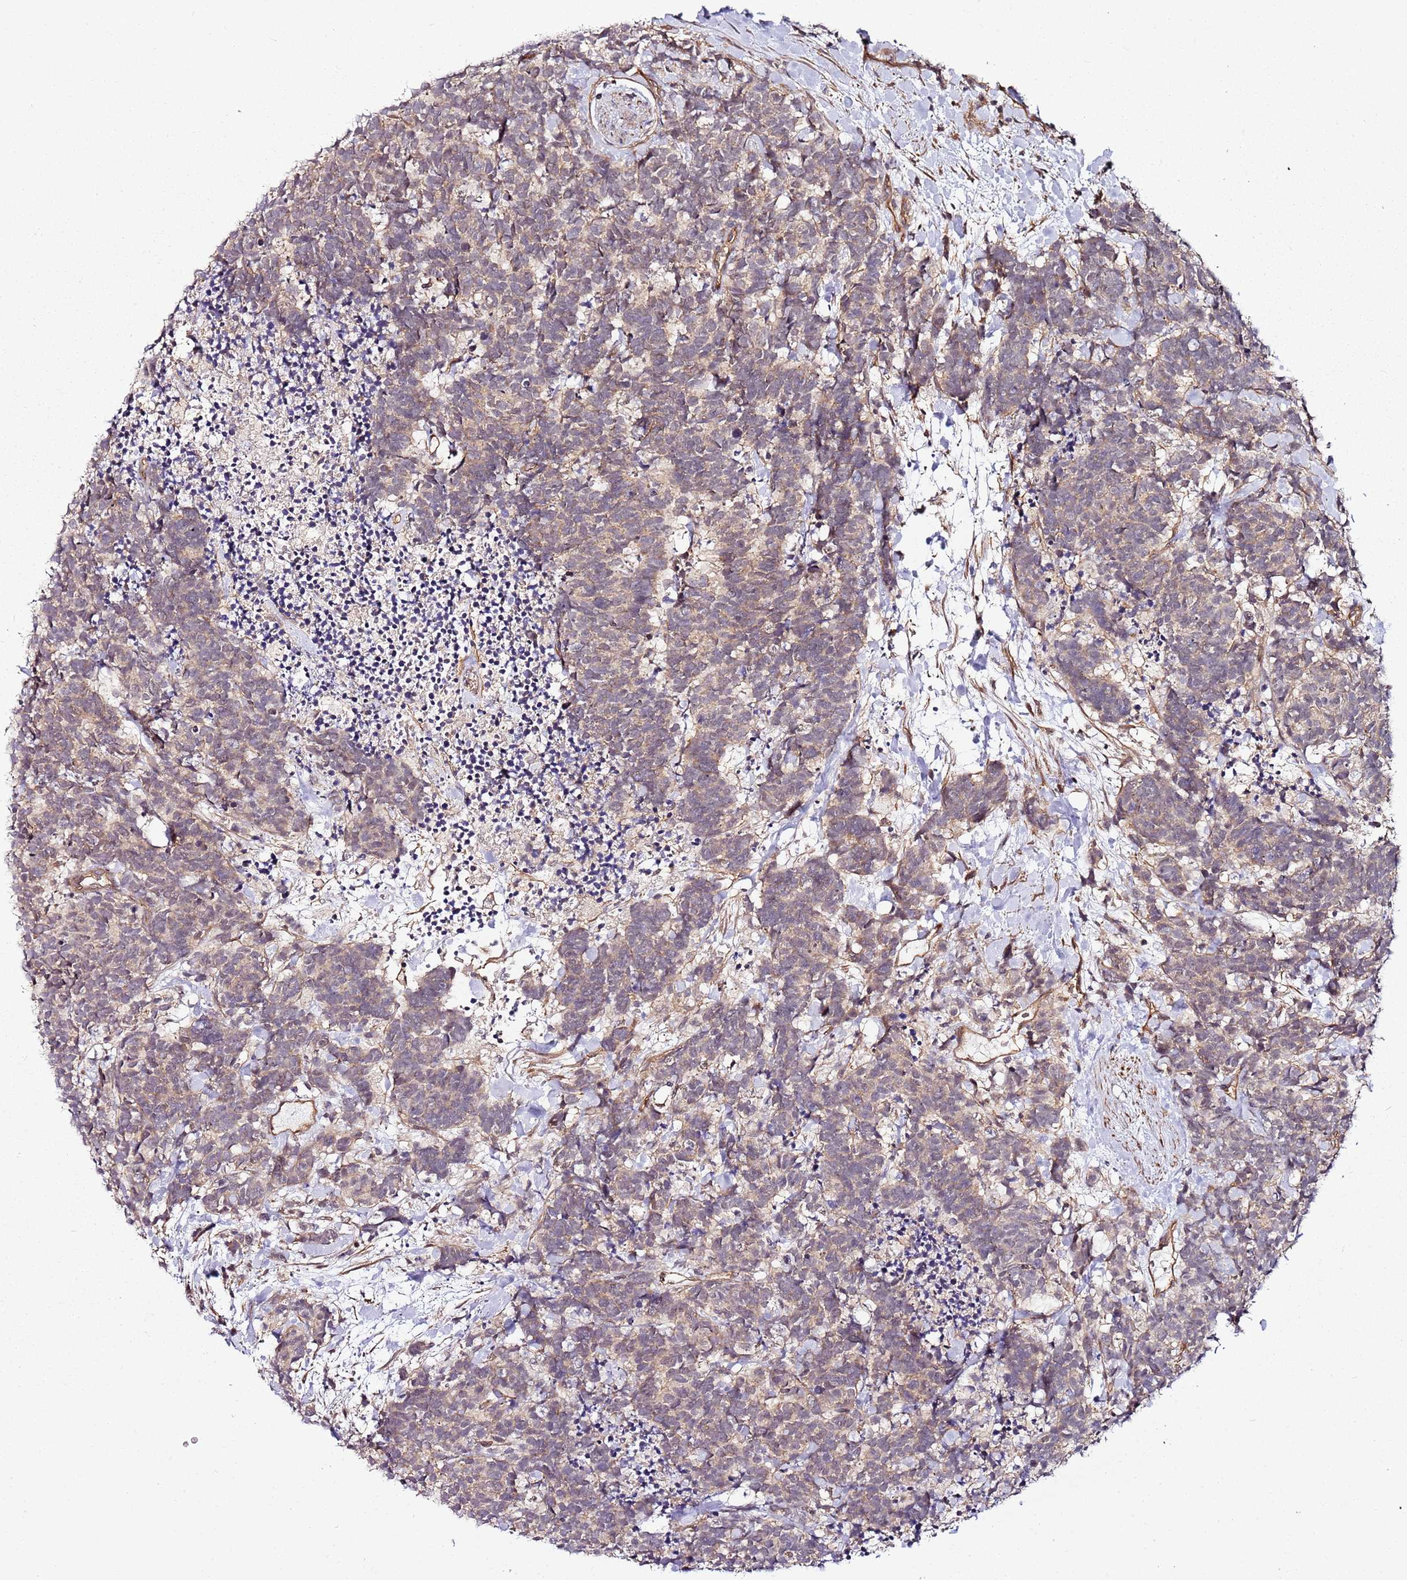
{"staining": {"intensity": "weak", "quantity": ">75%", "location": "cytoplasmic/membranous"}, "tissue": "carcinoid", "cell_type": "Tumor cells", "image_type": "cancer", "snomed": [{"axis": "morphology", "description": "Carcinoma, NOS"}, {"axis": "morphology", "description": "Carcinoid, malignant, NOS"}, {"axis": "topography", "description": "Prostate"}], "caption": "A histopathology image of carcinoid stained for a protein reveals weak cytoplasmic/membranous brown staining in tumor cells.", "gene": "CCNYL1", "patient": {"sex": "male", "age": 57}}